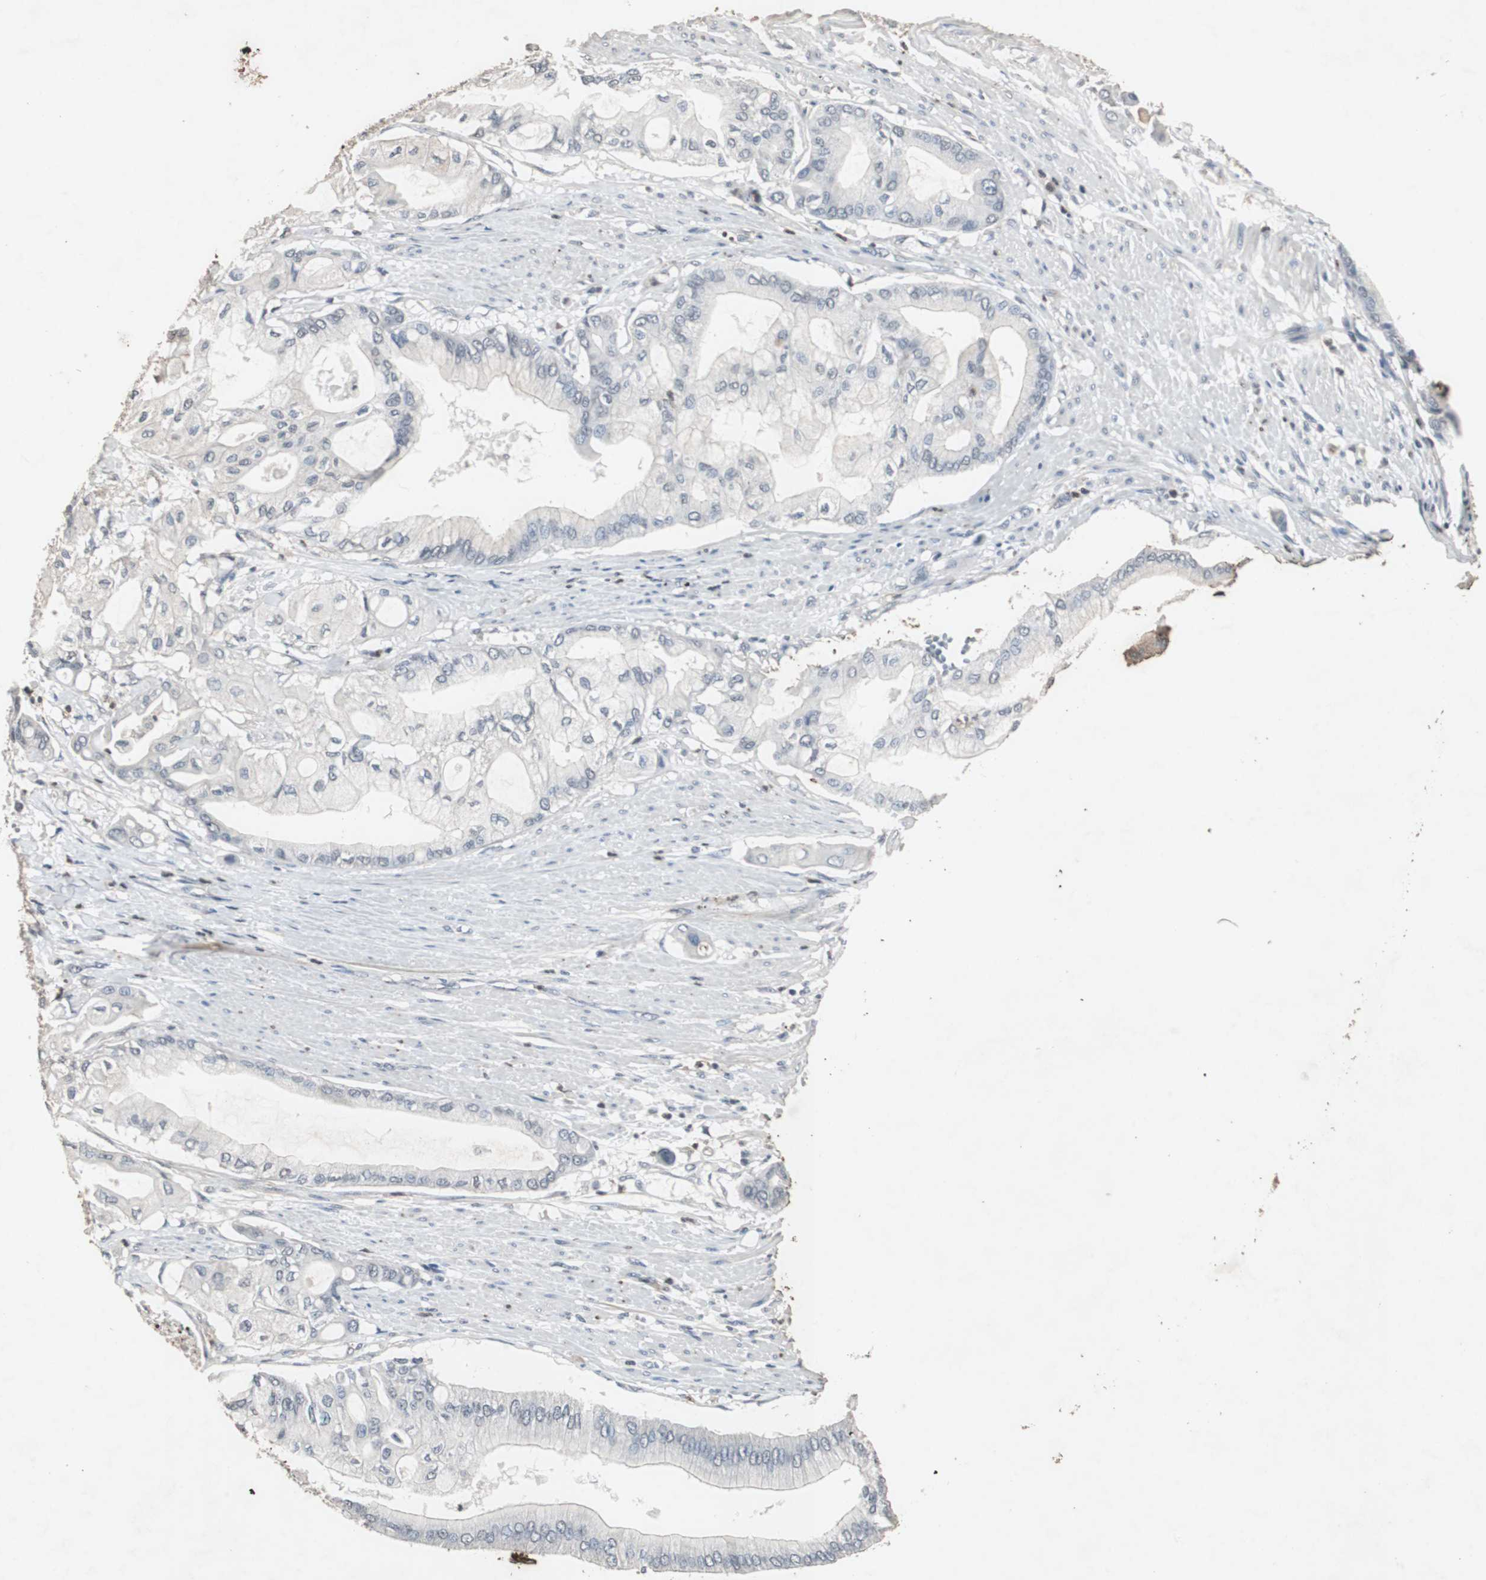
{"staining": {"intensity": "negative", "quantity": "none", "location": "none"}, "tissue": "pancreatic cancer", "cell_type": "Tumor cells", "image_type": "cancer", "snomed": [{"axis": "morphology", "description": "Adenocarcinoma, NOS"}, {"axis": "morphology", "description": "Adenocarcinoma, metastatic, NOS"}, {"axis": "topography", "description": "Lymph node"}, {"axis": "topography", "description": "Pancreas"}, {"axis": "topography", "description": "Duodenum"}], "caption": "High power microscopy photomicrograph of an immunohistochemistry micrograph of adenocarcinoma (pancreatic), revealing no significant staining in tumor cells.", "gene": "ADNP2", "patient": {"sex": "female", "age": 64}}